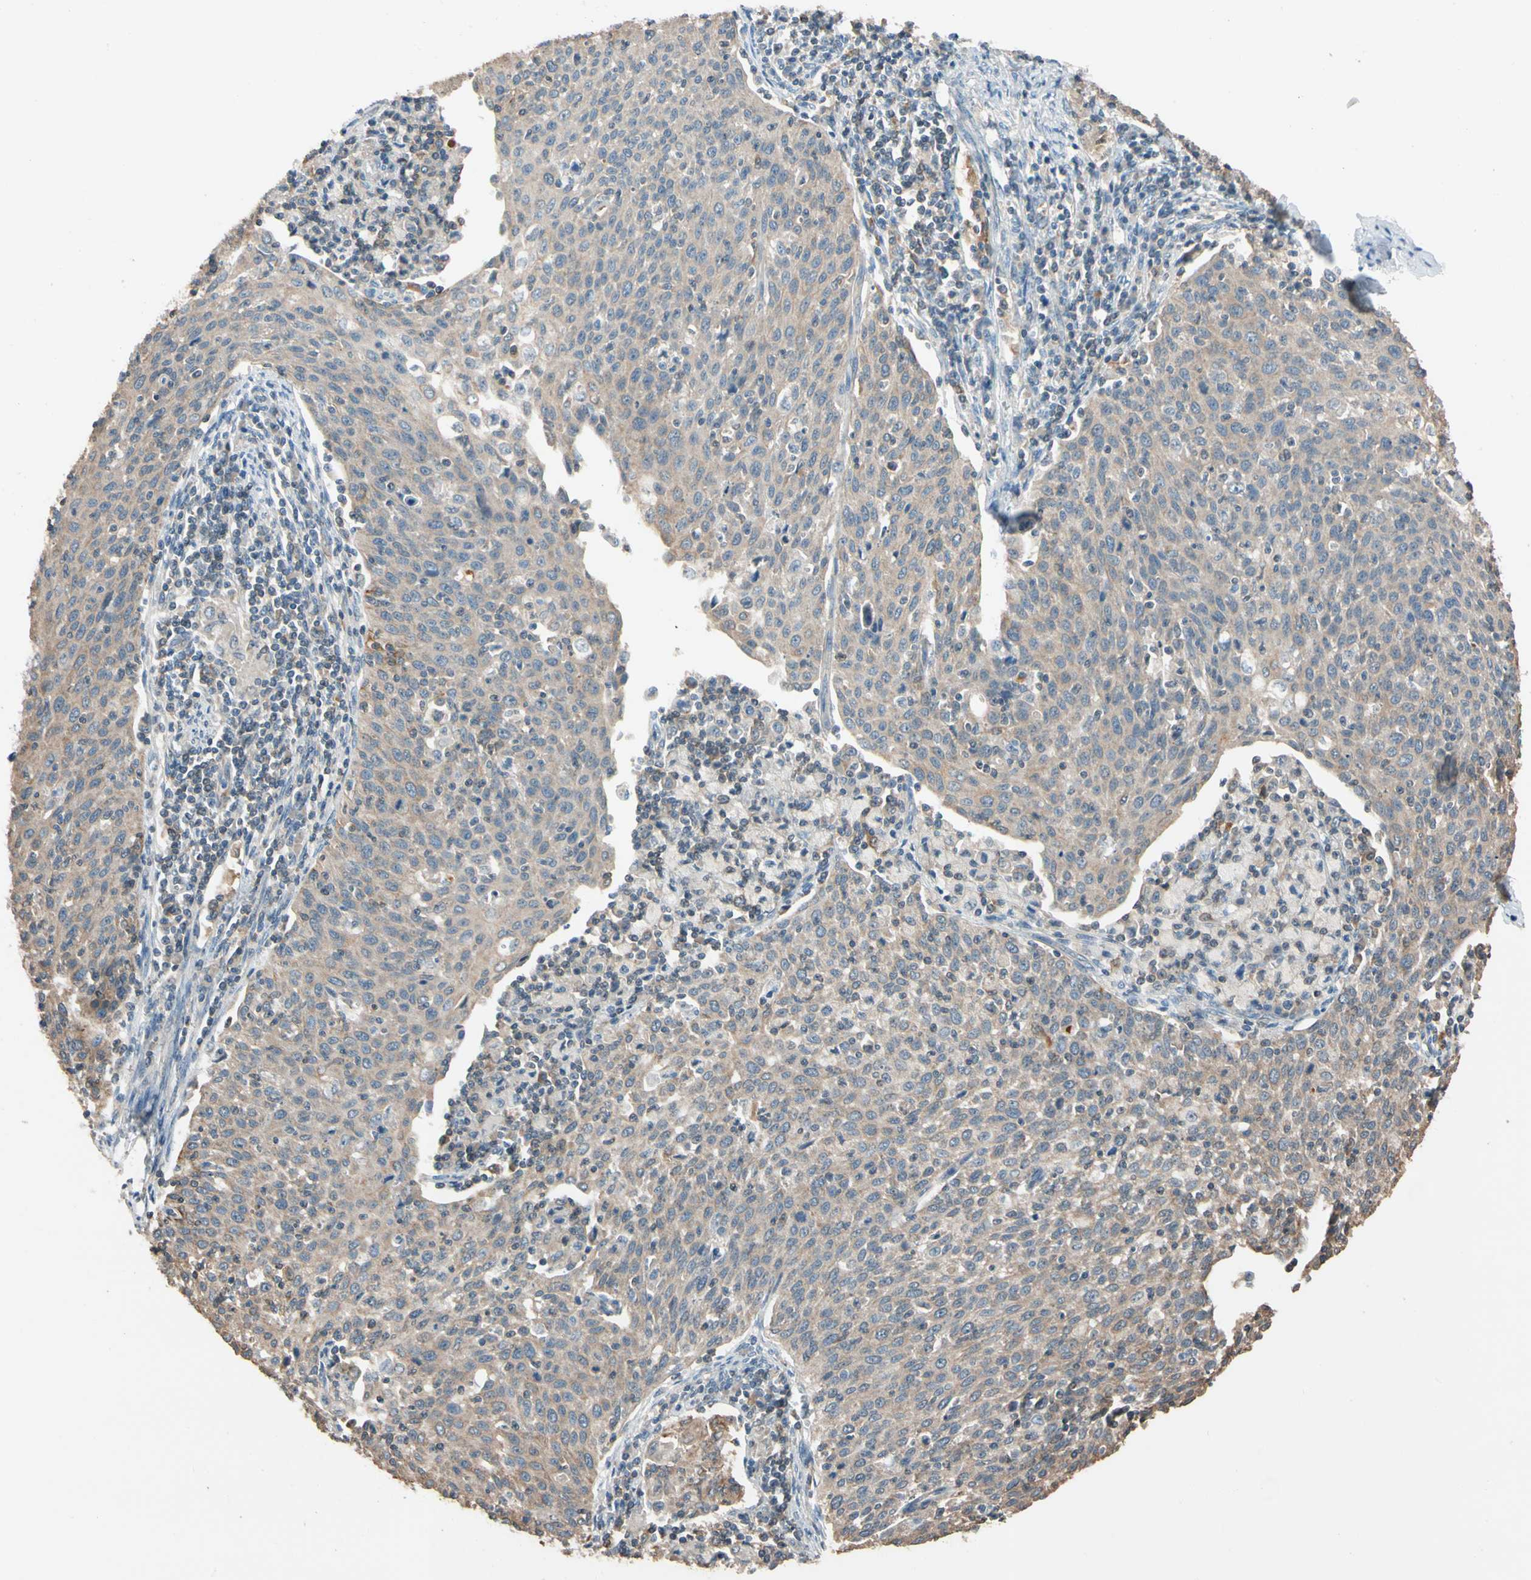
{"staining": {"intensity": "weak", "quantity": ">75%", "location": "cytoplasmic/membranous"}, "tissue": "cervical cancer", "cell_type": "Tumor cells", "image_type": "cancer", "snomed": [{"axis": "morphology", "description": "Squamous cell carcinoma, NOS"}, {"axis": "topography", "description": "Cervix"}], "caption": "Cervical squamous cell carcinoma stained with a protein marker reveals weak staining in tumor cells.", "gene": "MAP3K7", "patient": {"sex": "female", "age": 38}}